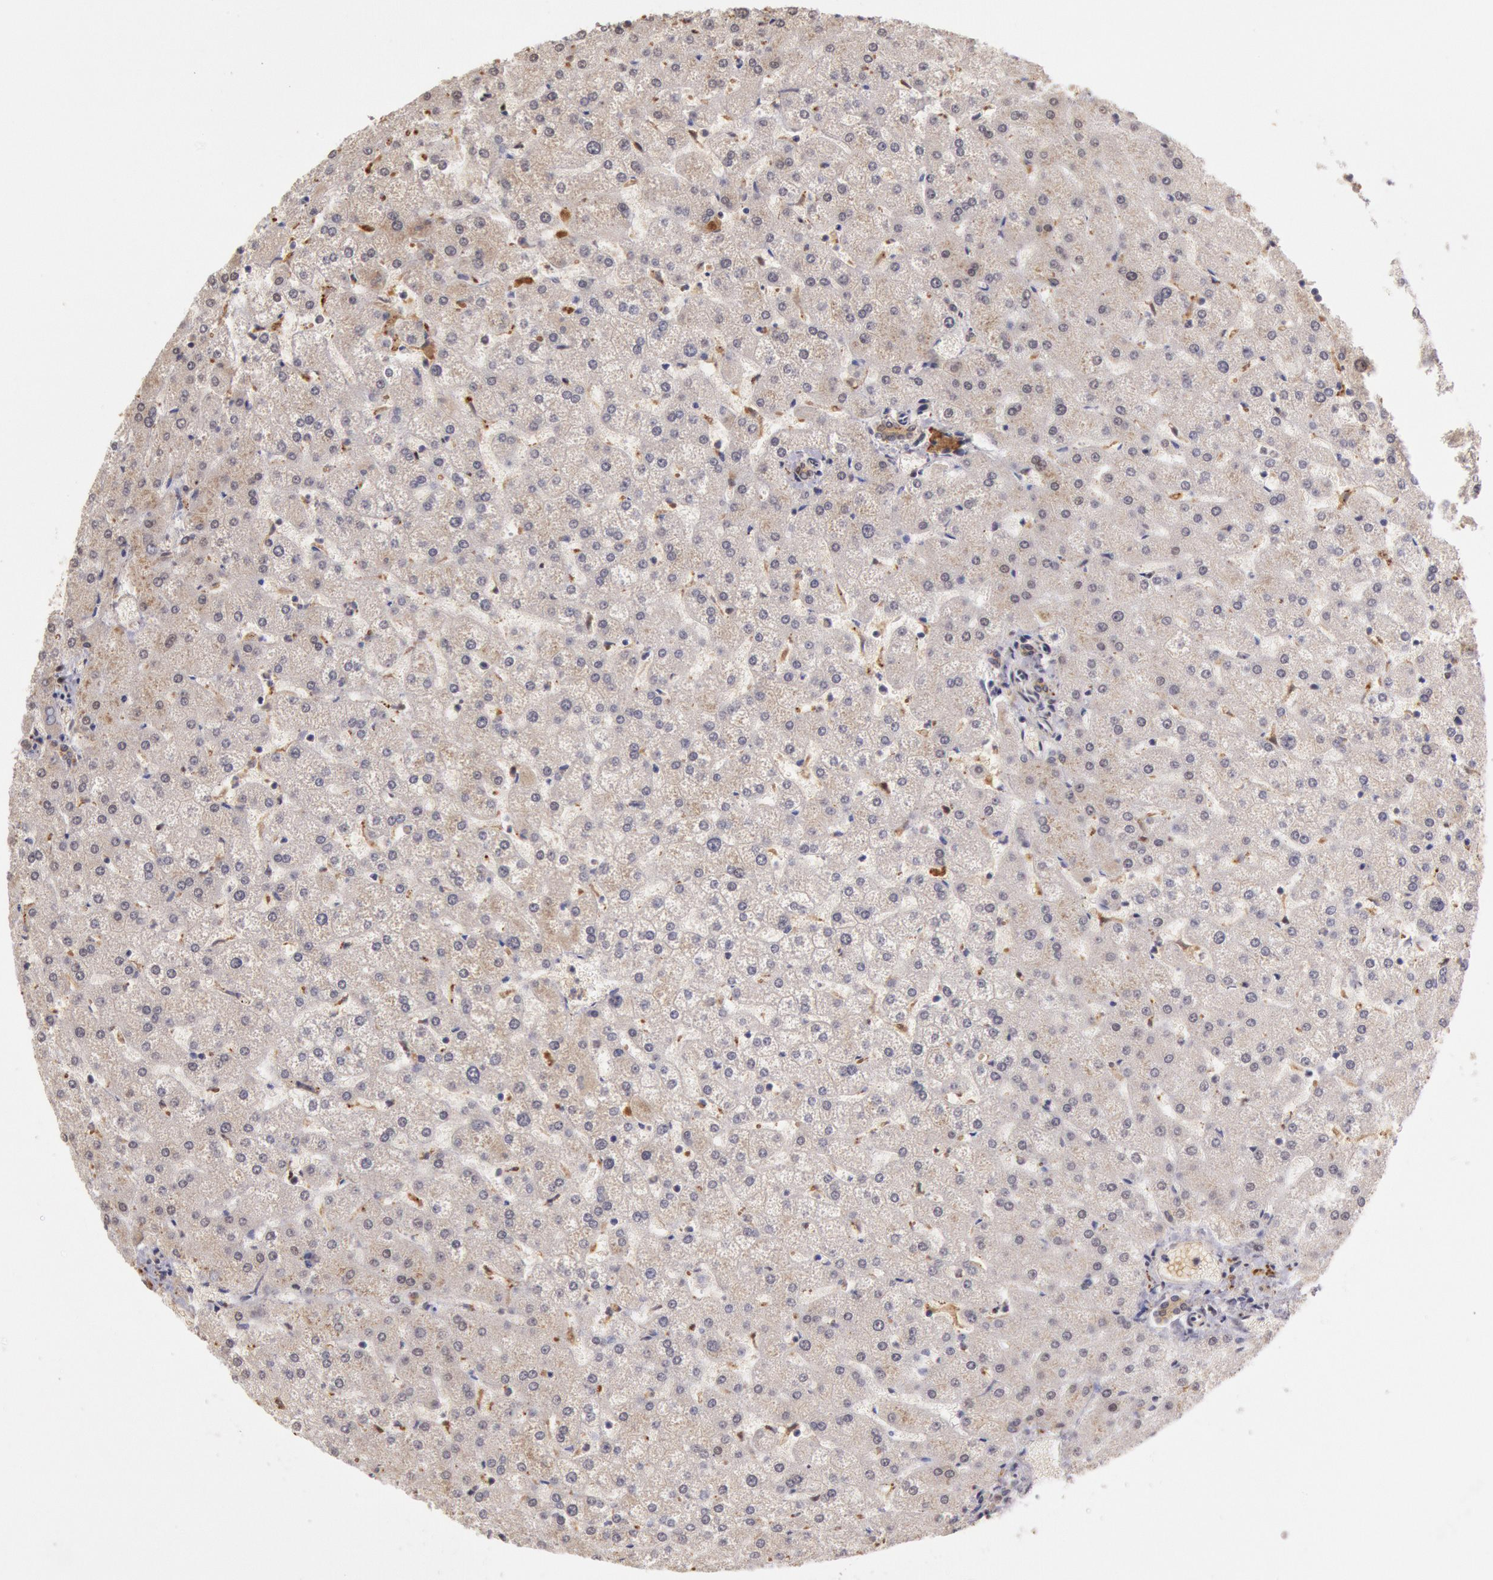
{"staining": {"intensity": "weak", "quantity": ">75%", "location": "cytoplasmic/membranous"}, "tissue": "liver", "cell_type": "Cholangiocytes", "image_type": "normal", "snomed": [{"axis": "morphology", "description": "Normal tissue, NOS"}, {"axis": "topography", "description": "Liver"}], "caption": "This histopathology image demonstrates normal liver stained with IHC to label a protein in brown. The cytoplasmic/membranous of cholangiocytes show weak positivity for the protein. Nuclei are counter-stained blue.", "gene": "LIG4", "patient": {"sex": "female", "age": 32}}